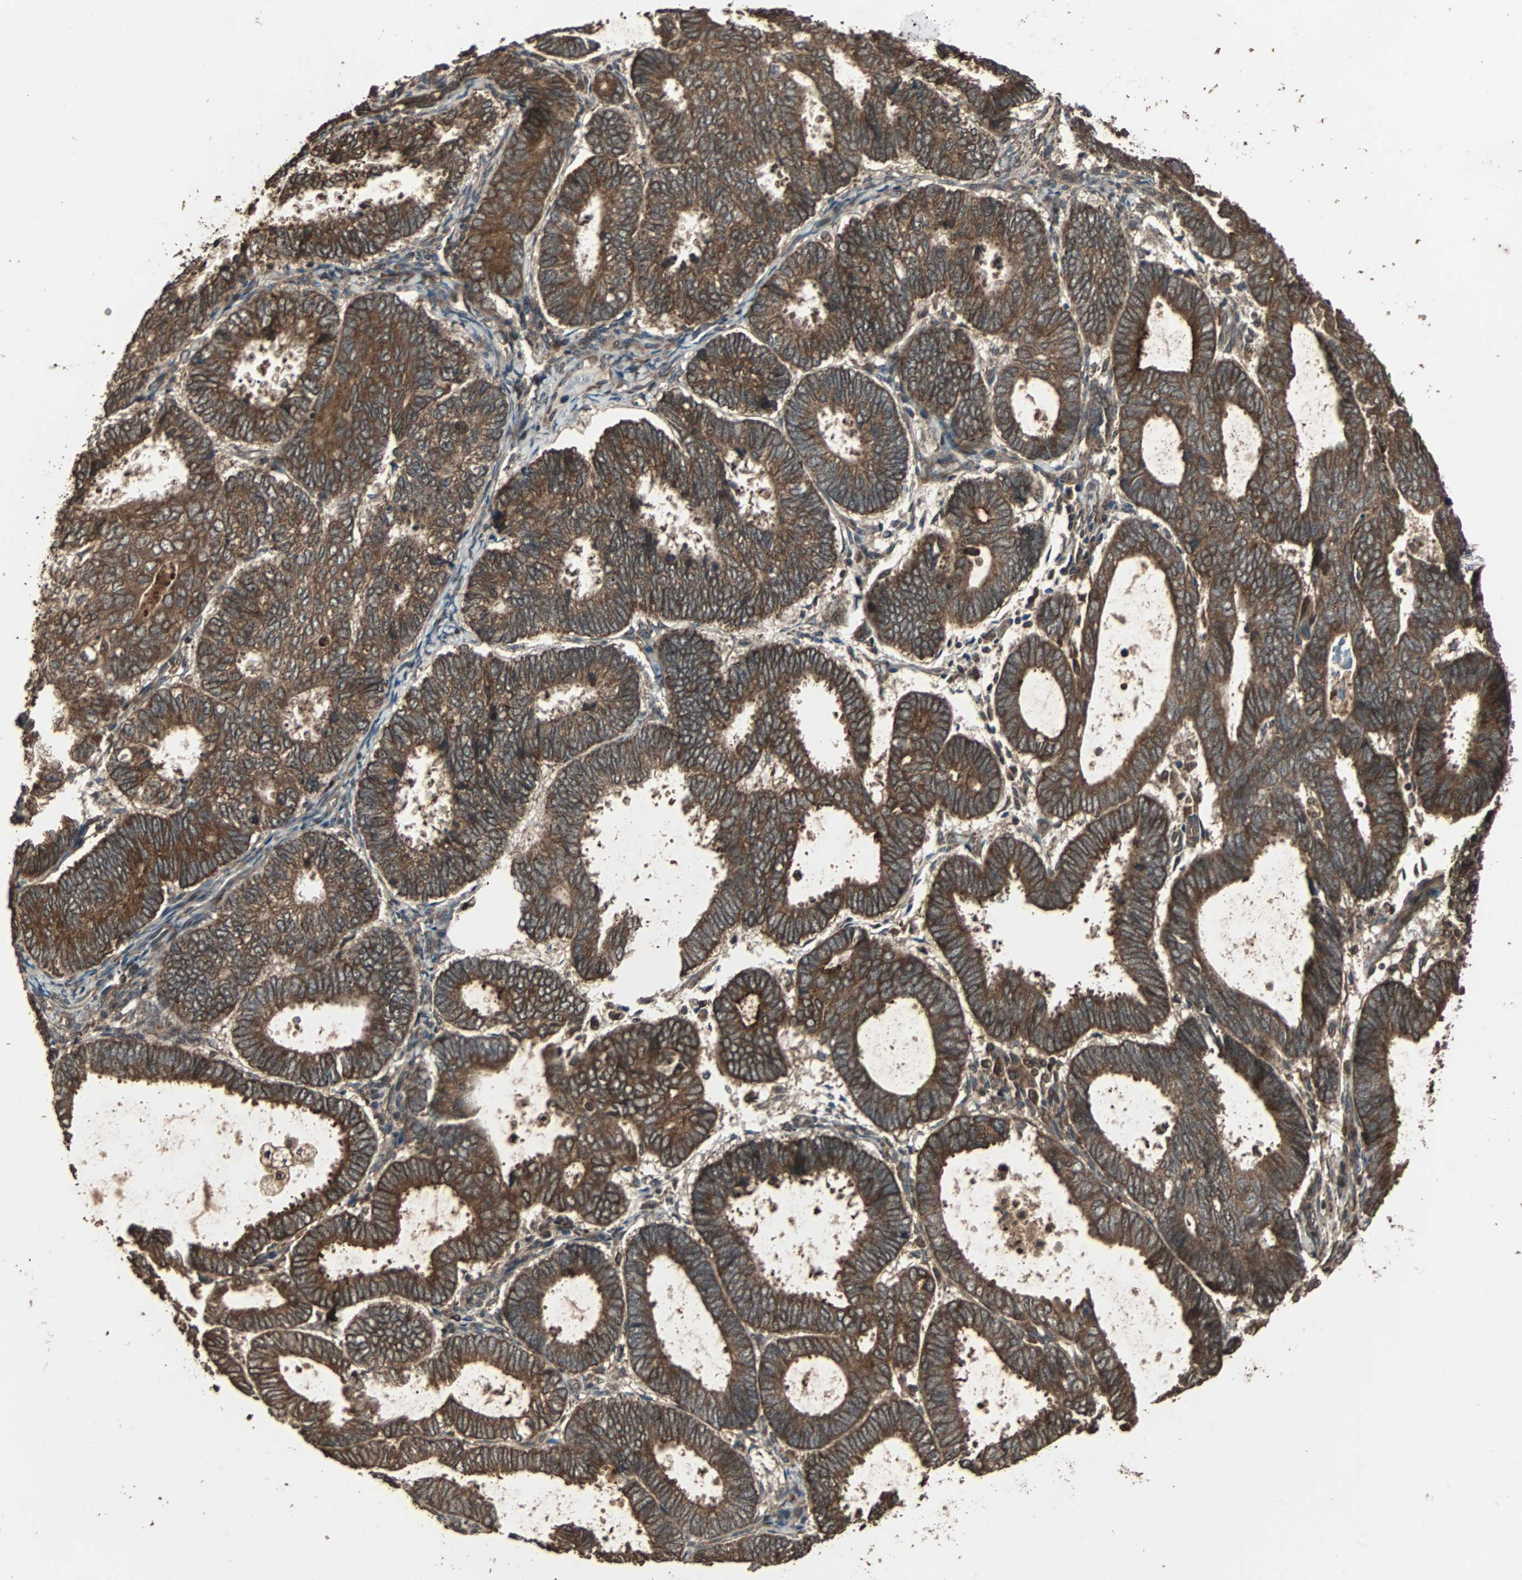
{"staining": {"intensity": "strong", "quantity": ">75%", "location": "cytoplasmic/membranous"}, "tissue": "endometrial cancer", "cell_type": "Tumor cells", "image_type": "cancer", "snomed": [{"axis": "morphology", "description": "Adenocarcinoma, NOS"}, {"axis": "topography", "description": "Uterus"}], "caption": "High-power microscopy captured an IHC micrograph of adenocarcinoma (endometrial), revealing strong cytoplasmic/membranous positivity in approximately >75% of tumor cells.", "gene": "LAMTOR5", "patient": {"sex": "female", "age": 60}}